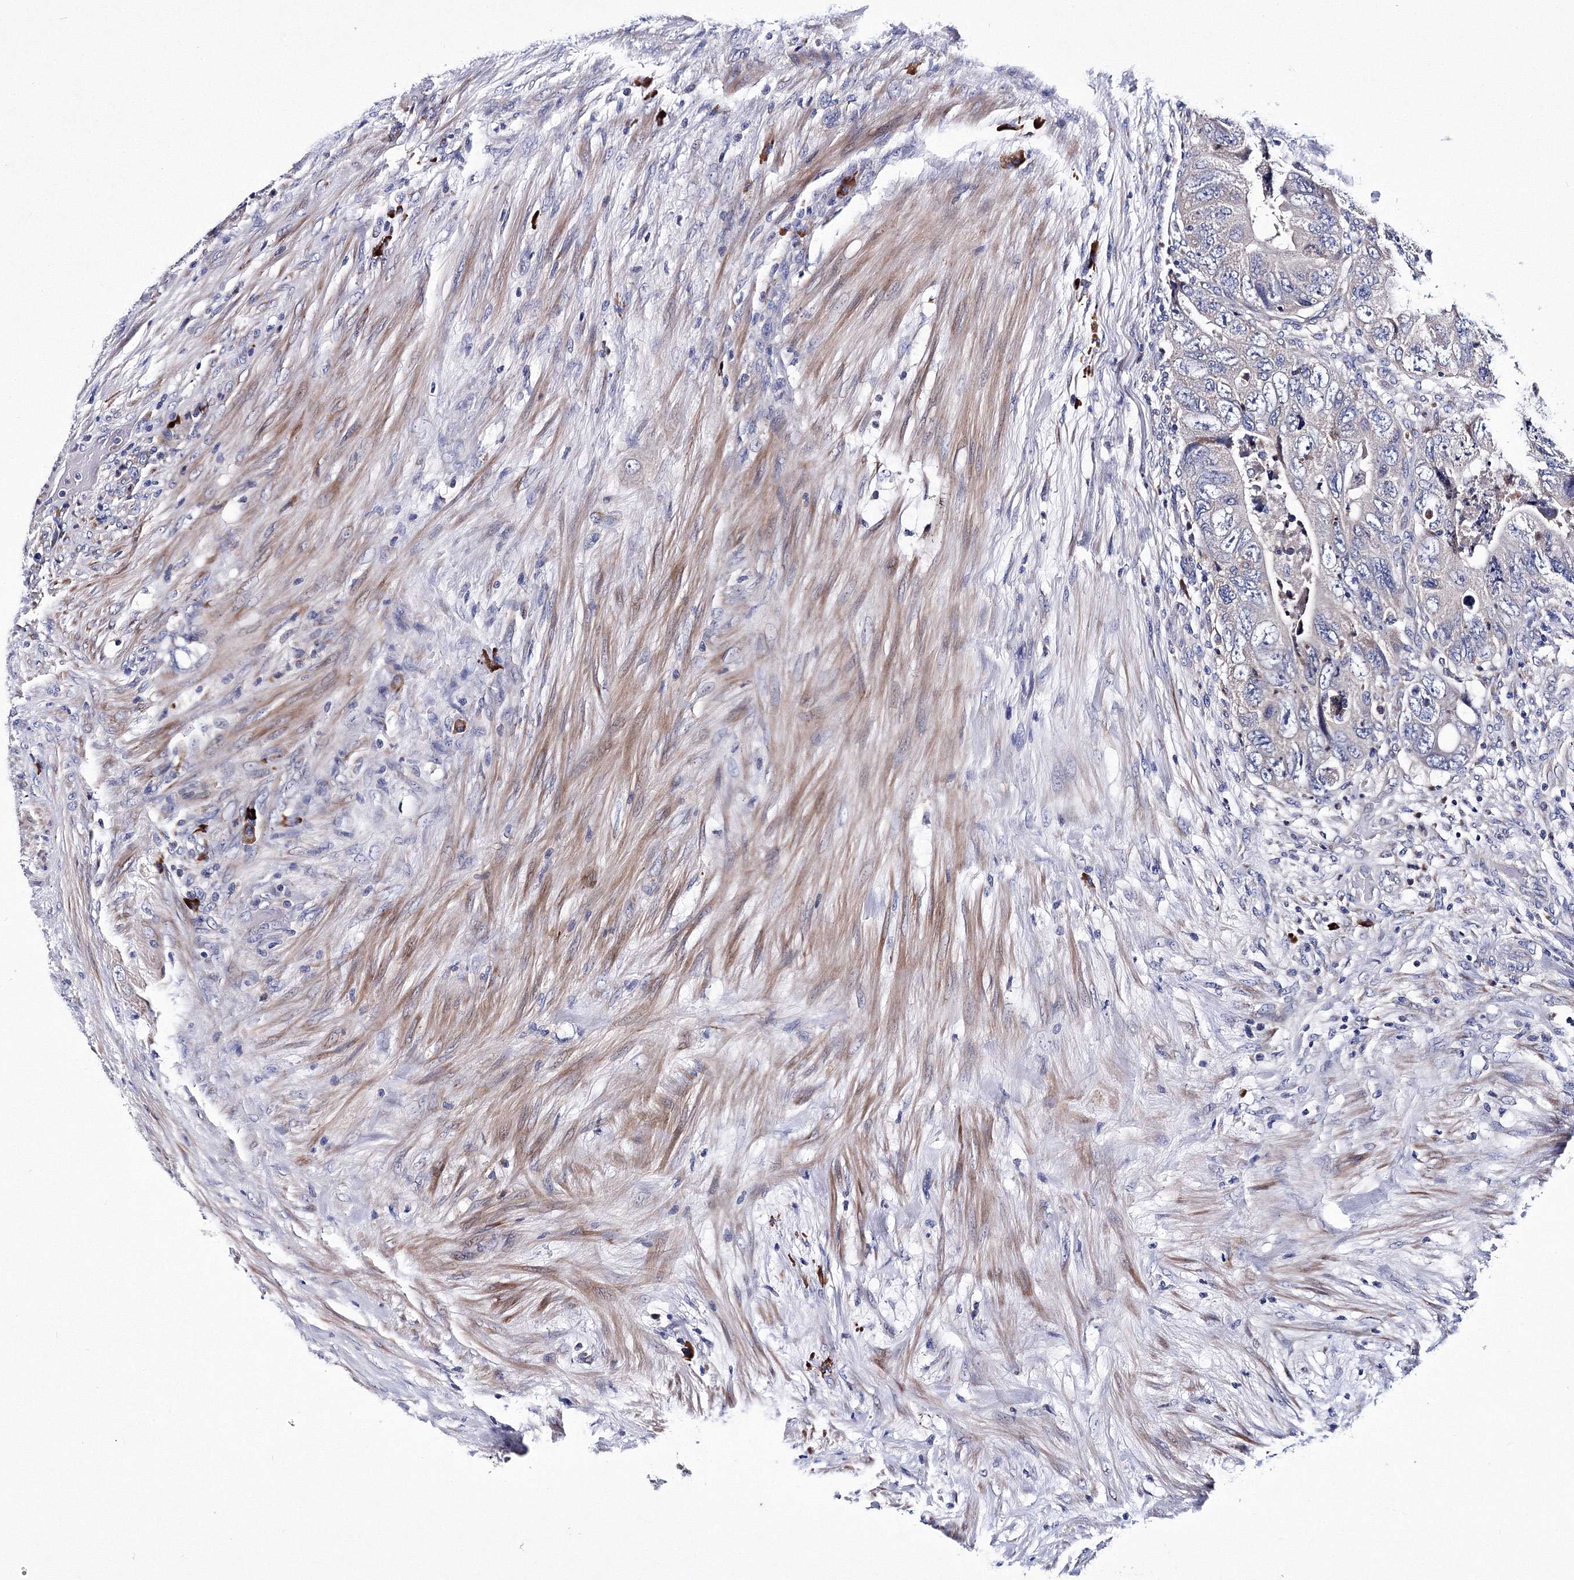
{"staining": {"intensity": "moderate", "quantity": "<25%", "location": "cytoplasmic/membranous"}, "tissue": "colorectal cancer", "cell_type": "Tumor cells", "image_type": "cancer", "snomed": [{"axis": "morphology", "description": "Adenocarcinoma, NOS"}, {"axis": "topography", "description": "Rectum"}], "caption": "Tumor cells demonstrate moderate cytoplasmic/membranous positivity in approximately <25% of cells in colorectal cancer. (DAB (3,3'-diaminobenzidine) = brown stain, brightfield microscopy at high magnification).", "gene": "TRPM2", "patient": {"sex": "male", "age": 63}}